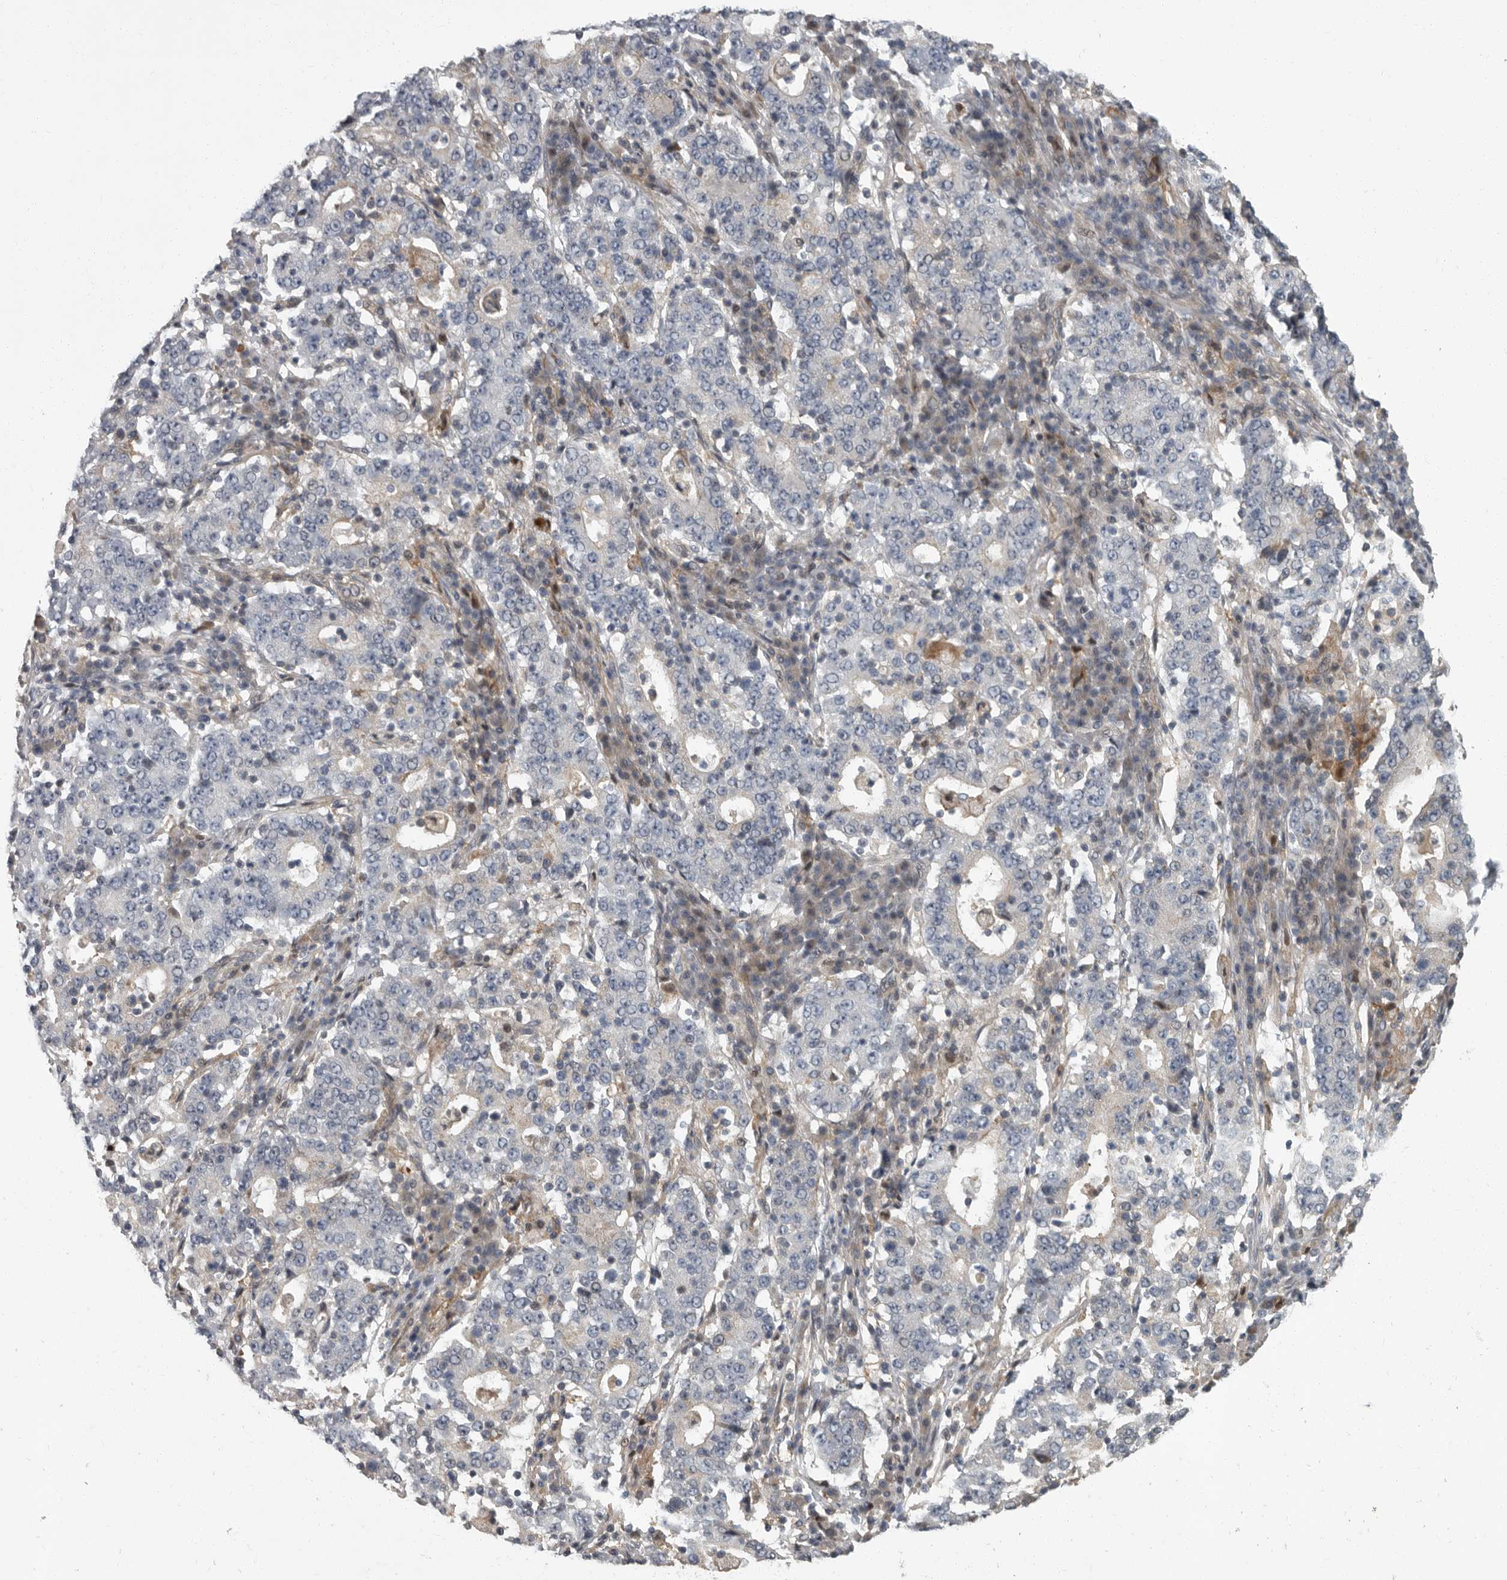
{"staining": {"intensity": "negative", "quantity": "none", "location": "none"}, "tissue": "stomach cancer", "cell_type": "Tumor cells", "image_type": "cancer", "snomed": [{"axis": "morphology", "description": "Adenocarcinoma, NOS"}, {"axis": "topography", "description": "Stomach"}], "caption": "IHC of human adenocarcinoma (stomach) exhibits no positivity in tumor cells.", "gene": "PDE7A", "patient": {"sex": "male", "age": 59}}